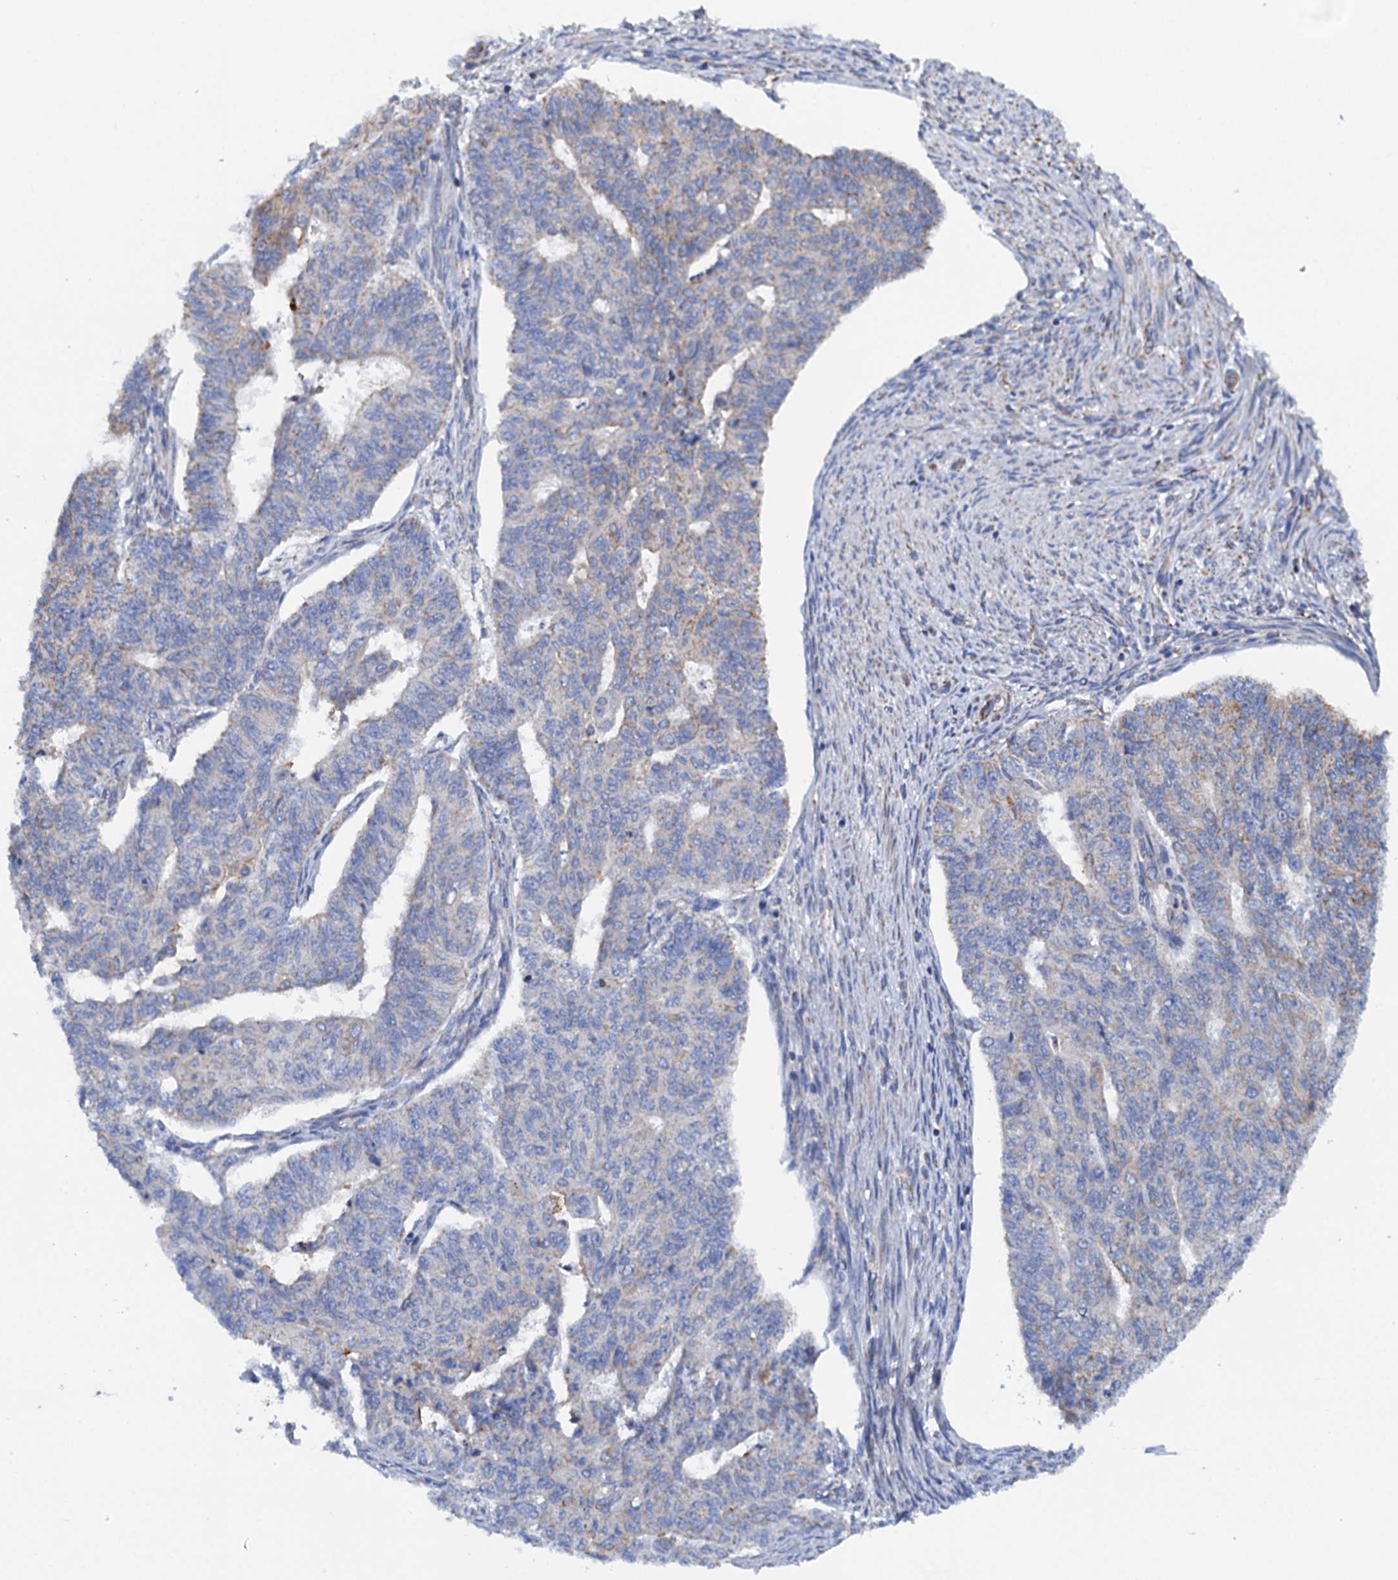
{"staining": {"intensity": "negative", "quantity": "none", "location": "none"}, "tissue": "endometrial cancer", "cell_type": "Tumor cells", "image_type": "cancer", "snomed": [{"axis": "morphology", "description": "Adenocarcinoma, NOS"}, {"axis": "topography", "description": "Endometrium"}], "caption": "Immunohistochemical staining of human adenocarcinoma (endometrial) demonstrates no significant positivity in tumor cells.", "gene": "RASSF9", "patient": {"sex": "female", "age": 32}}